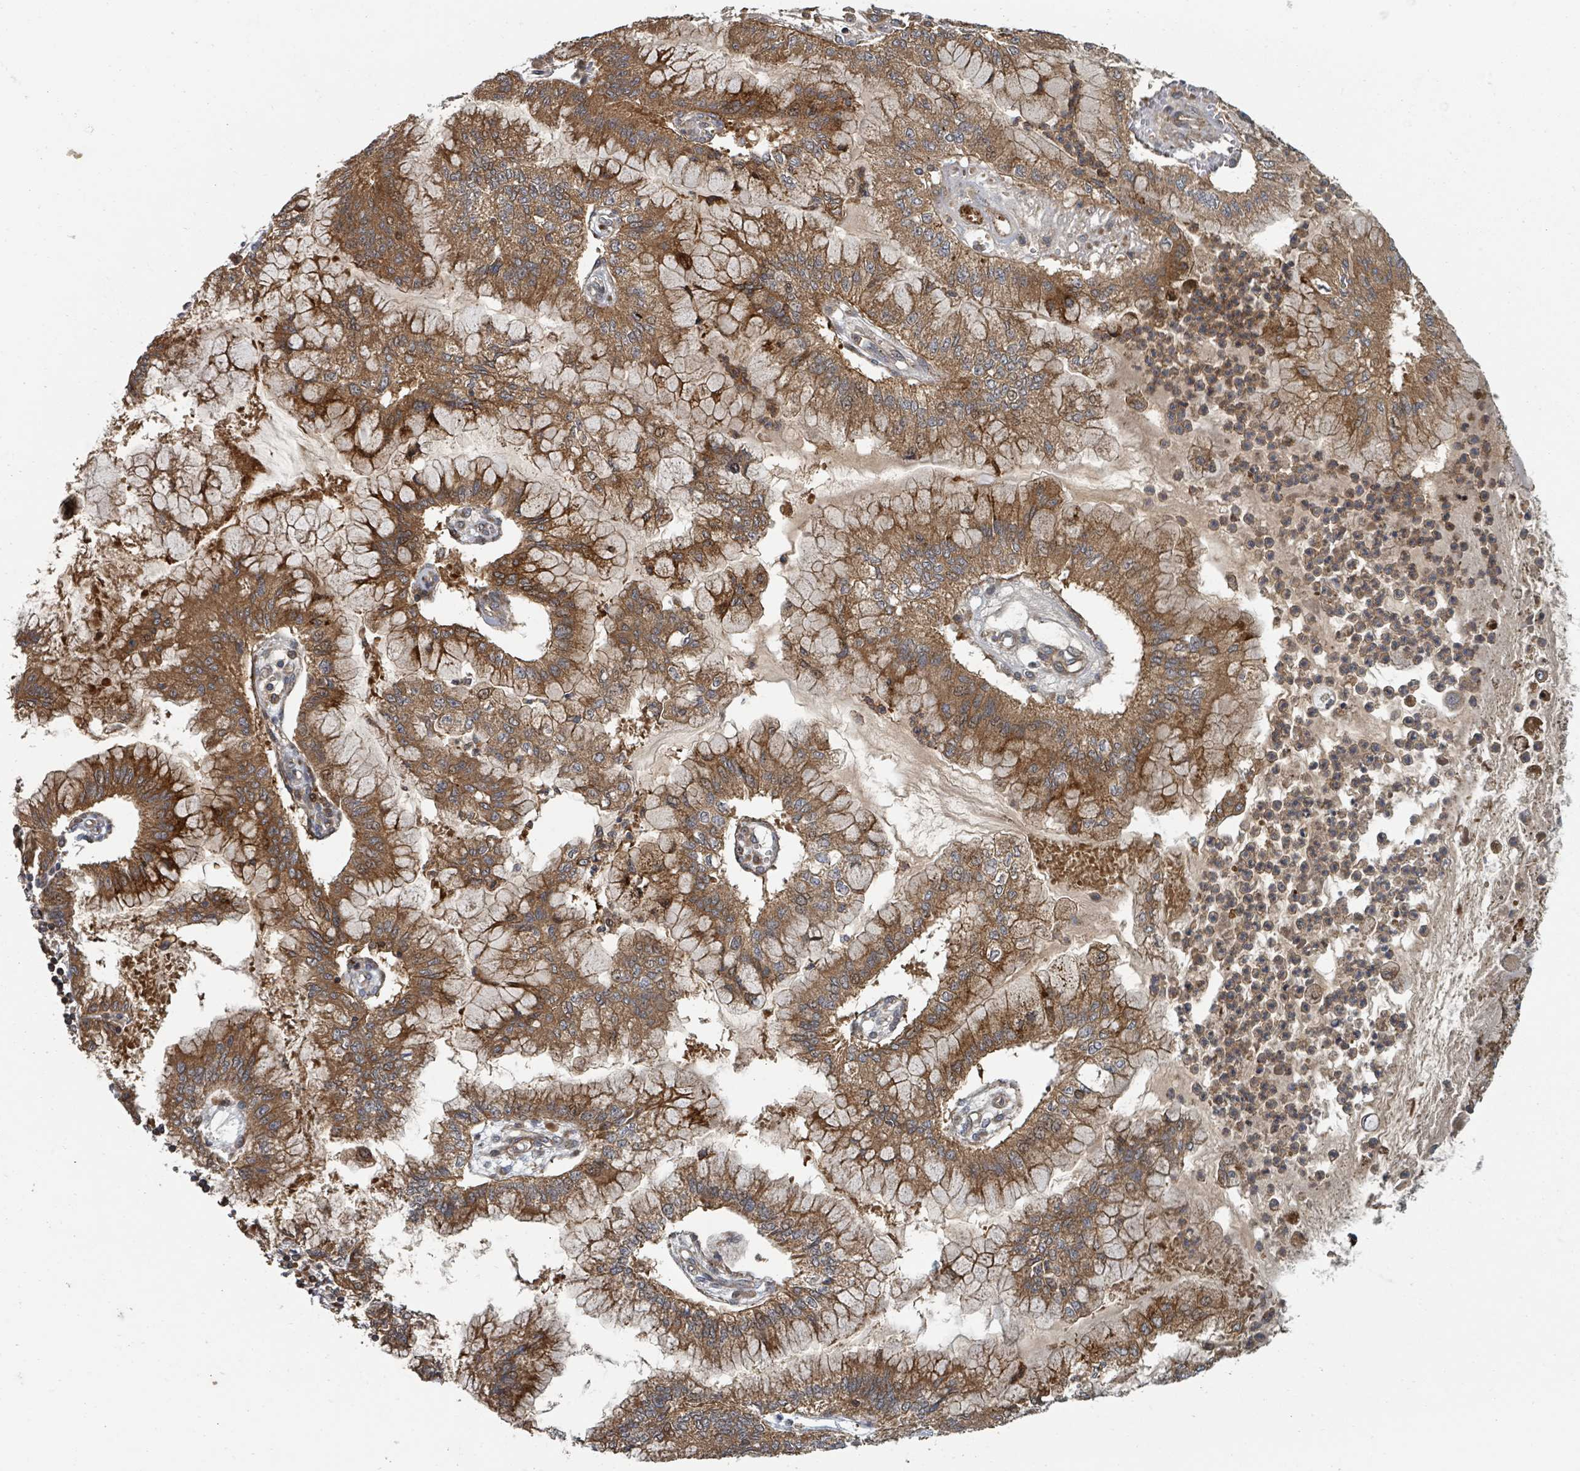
{"staining": {"intensity": "moderate", "quantity": ">75%", "location": "cytoplasmic/membranous"}, "tissue": "pancreatic cancer", "cell_type": "Tumor cells", "image_type": "cancer", "snomed": [{"axis": "morphology", "description": "Adenocarcinoma, NOS"}, {"axis": "topography", "description": "Pancreas"}], "caption": "IHC micrograph of neoplastic tissue: pancreatic cancer (adenocarcinoma) stained using IHC exhibits medium levels of moderate protein expression localized specifically in the cytoplasmic/membranous of tumor cells, appearing as a cytoplasmic/membranous brown color.", "gene": "DPM1", "patient": {"sex": "male", "age": 73}}